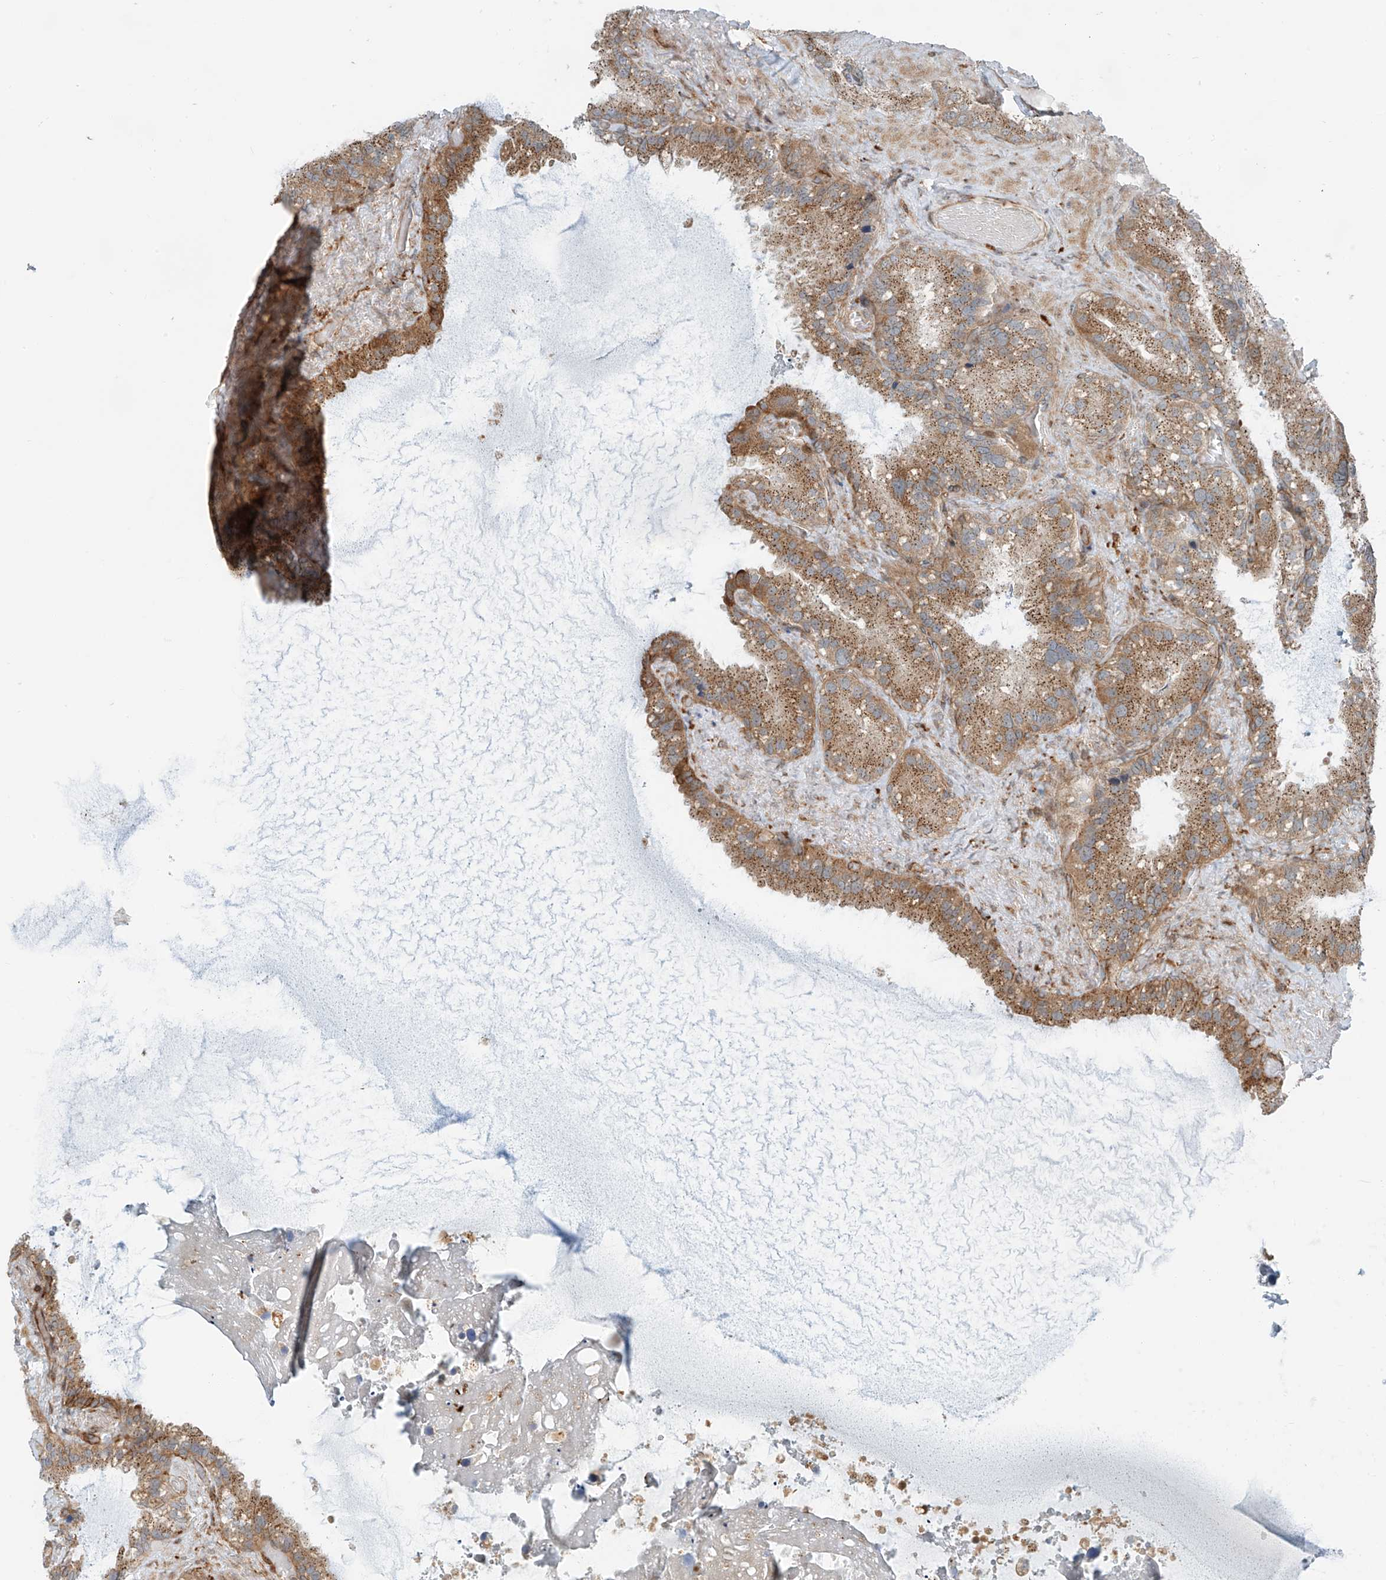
{"staining": {"intensity": "moderate", "quantity": ">75%", "location": "cytoplasmic/membranous"}, "tissue": "seminal vesicle", "cell_type": "Glandular cells", "image_type": "normal", "snomed": [{"axis": "morphology", "description": "Normal tissue, NOS"}, {"axis": "topography", "description": "Prostate"}, {"axis": "topography", "description": "Seminal veicle"}], "caption": "Moderate cytoplasmic/membranous staining is appreciated in approximately >75% of glandular cells in unremarkable seminal vesicle.", "gene": "USP48", "patient": {"sex": "male", "age": 68}}